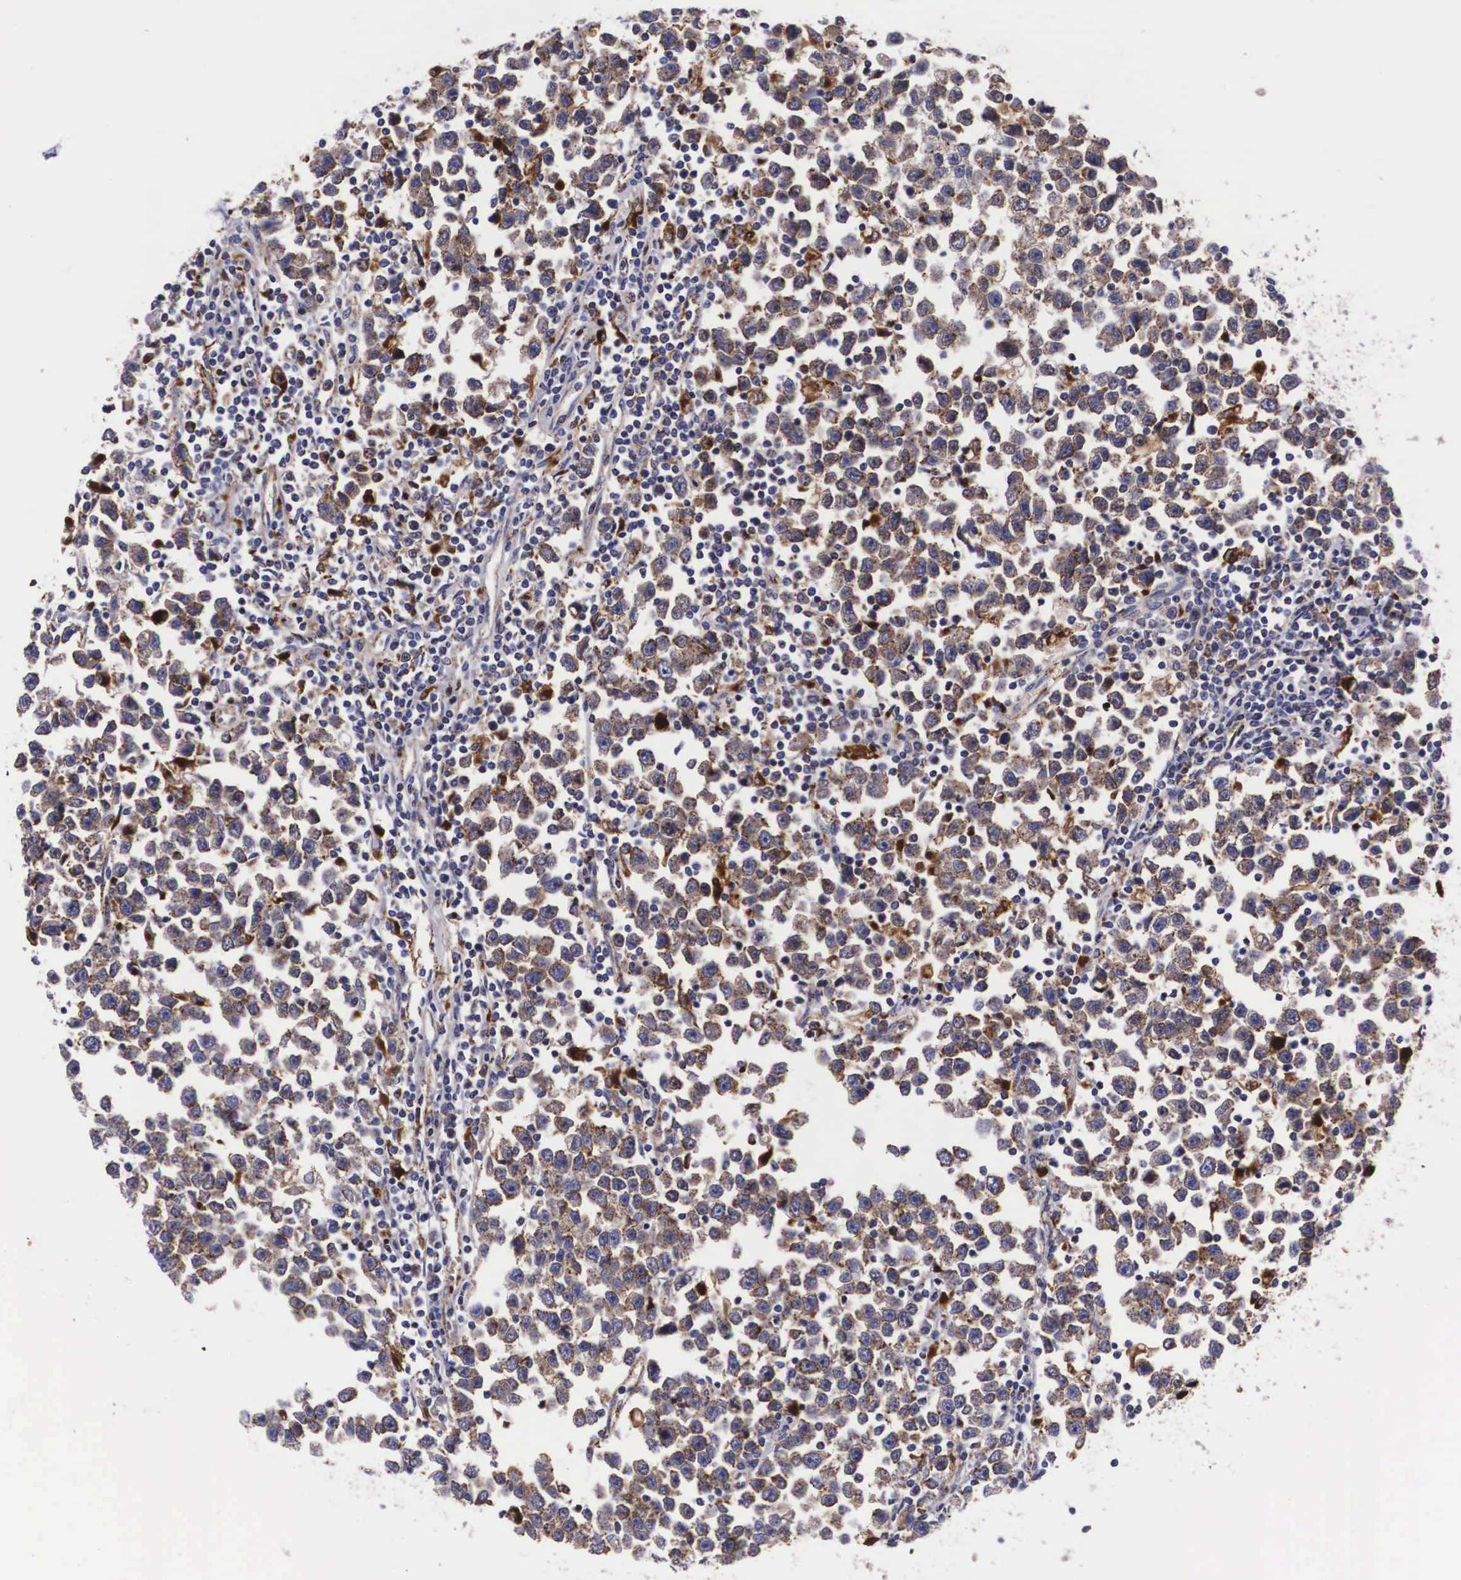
{"staining": {"intensity": "moderate", "quantity": "25%-75%", "location": "cytoplasmic/membranous"}, "tissue": "testis cancer", "cell_type": "Tumor cells", "image_type": "cancer", "snomed": [{"axis": "morphology", "description": "Seminoma, NOS"}, {"axis": "topography", "description": "Testis"}], "caption": "Testis cancer stained with a protein marker exhibits moderate staining in tumor cells.", "gene": "NAGA", "patient": {"sex": "male", "age": 43}}